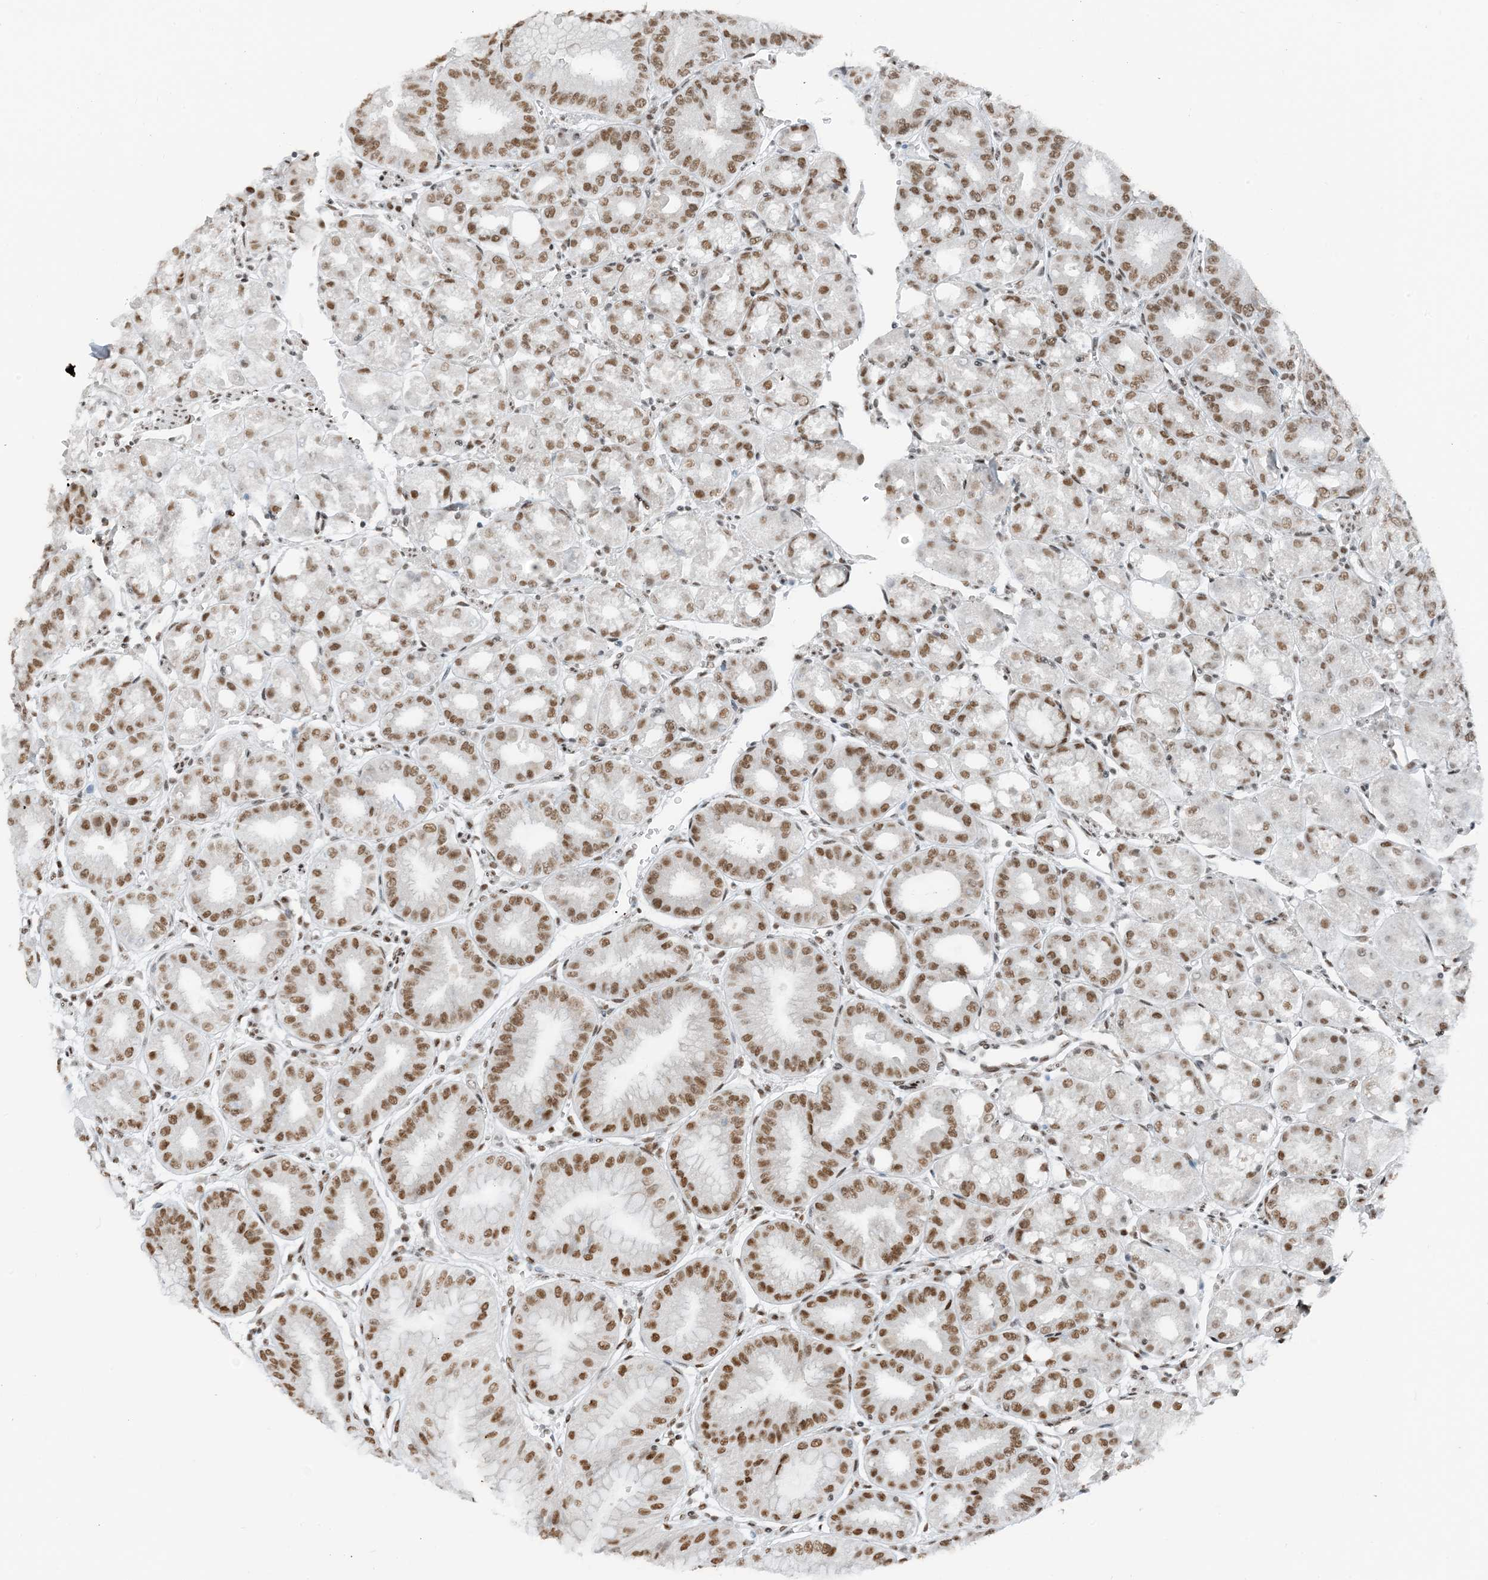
{"staining": {"intensity": "moderate", "quantity": ">75%", "location": "nuclear"}, "tissue": "stomach", "cell_type": "Glandular cells", "image_type": "normal", "snomed": [{"axis": "morphology", "description": "Normal tissue, NOS"}, {"axis": "topography", "description": "Stomach, lower"}], "caption": "Immunohistochemistry (DAB) staining of normal stomach displays moderate nuclear protein staining in approximately >75% of glandular cells.", "gene": "ZNF500", "patient": {"sex": "male", "age": 71}}